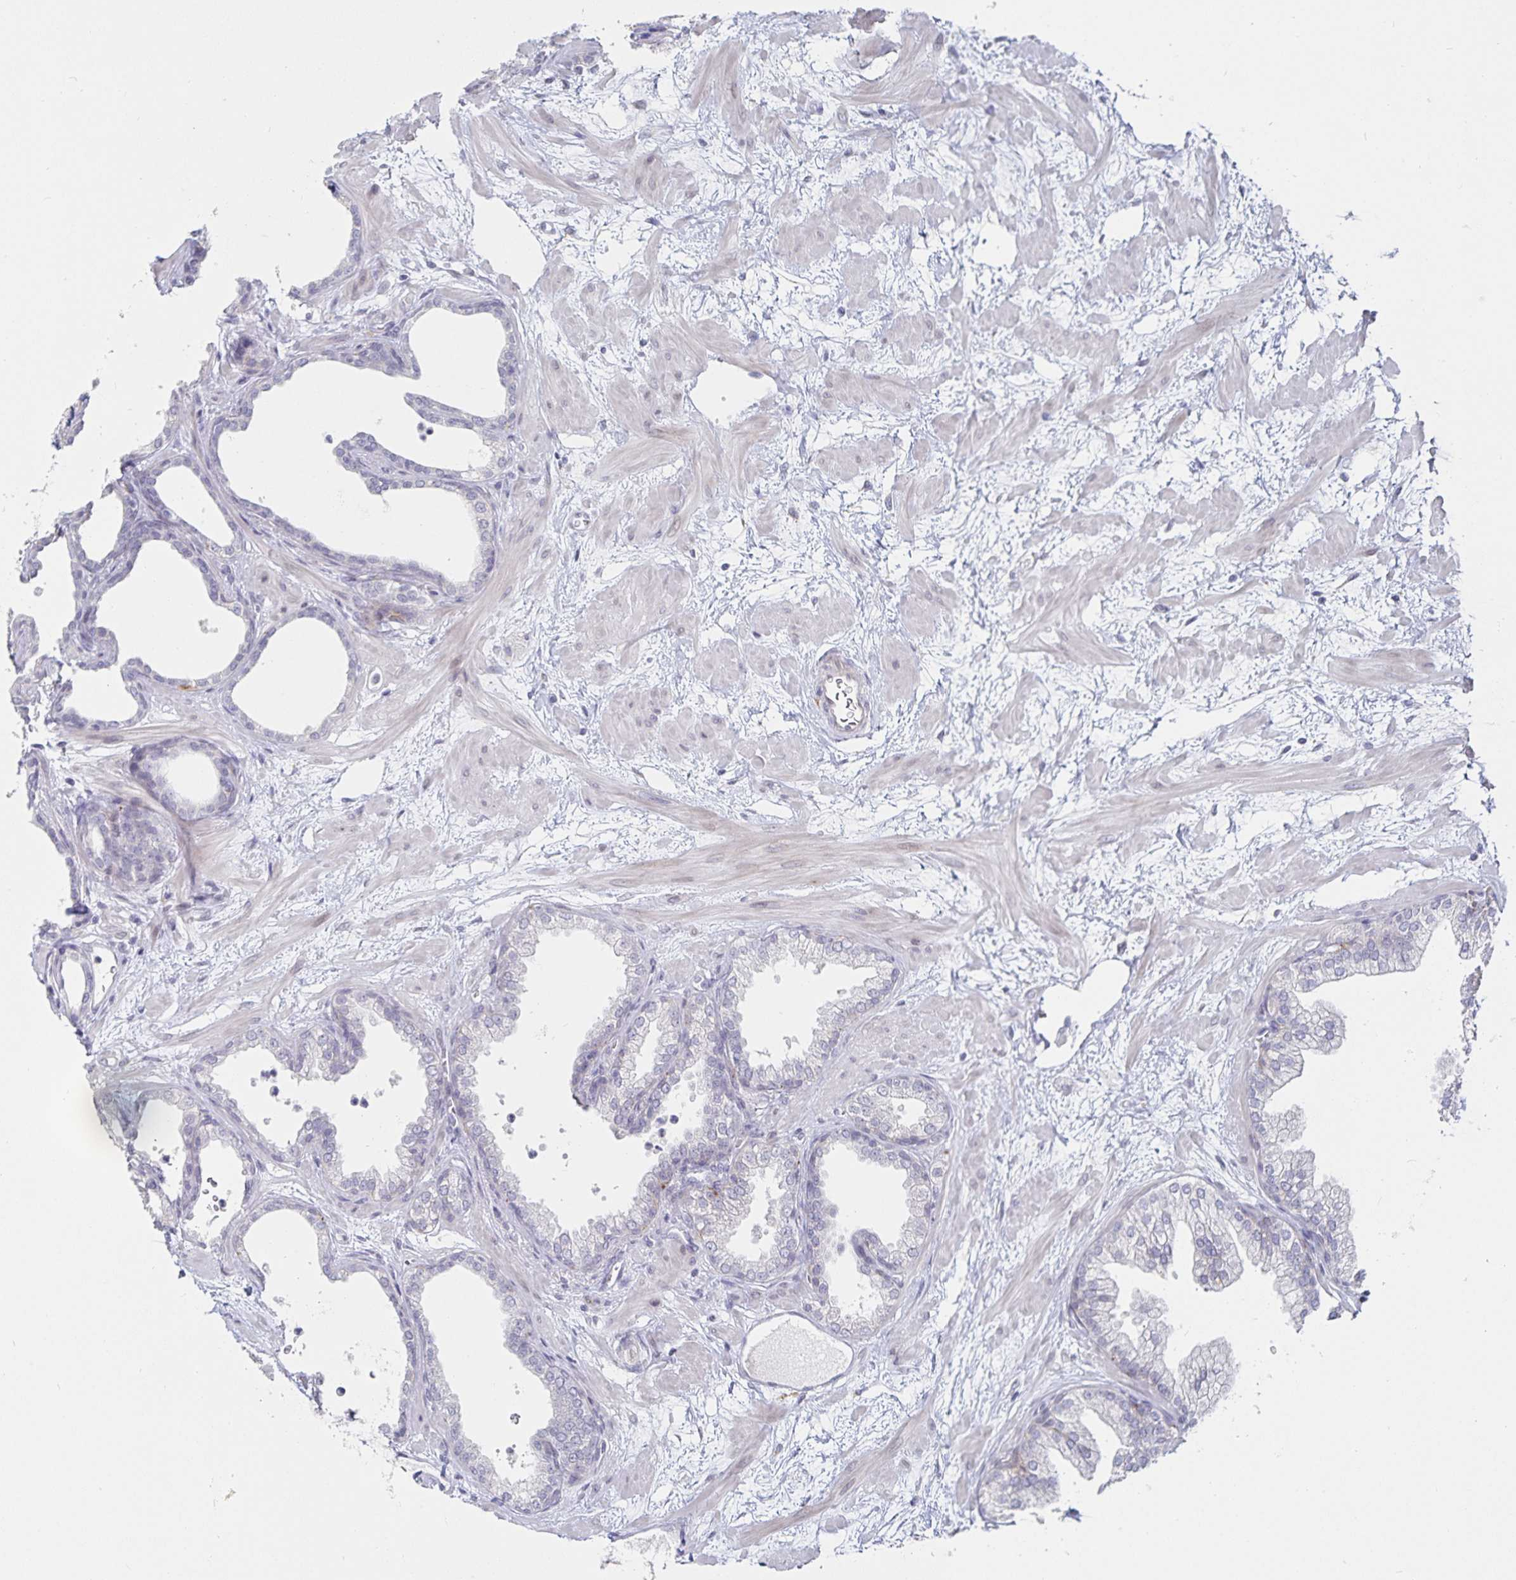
{"staining": {"intensity": "negative", "quantity": "none", "location": "none"}, "tissue": "prostate", "cell_type": "Glandular cells", "image_type": "normal", "snomed": [{"axis": "morphology", "description": "Normal tissue, NOS"}, {"axis": "topography", "description": "Prostate"}], "caption": "The micrograph displays no staining of glandular cells in normal prostate.", "gene": "S100G", "patient": {"sex": "male", "age": 37}}